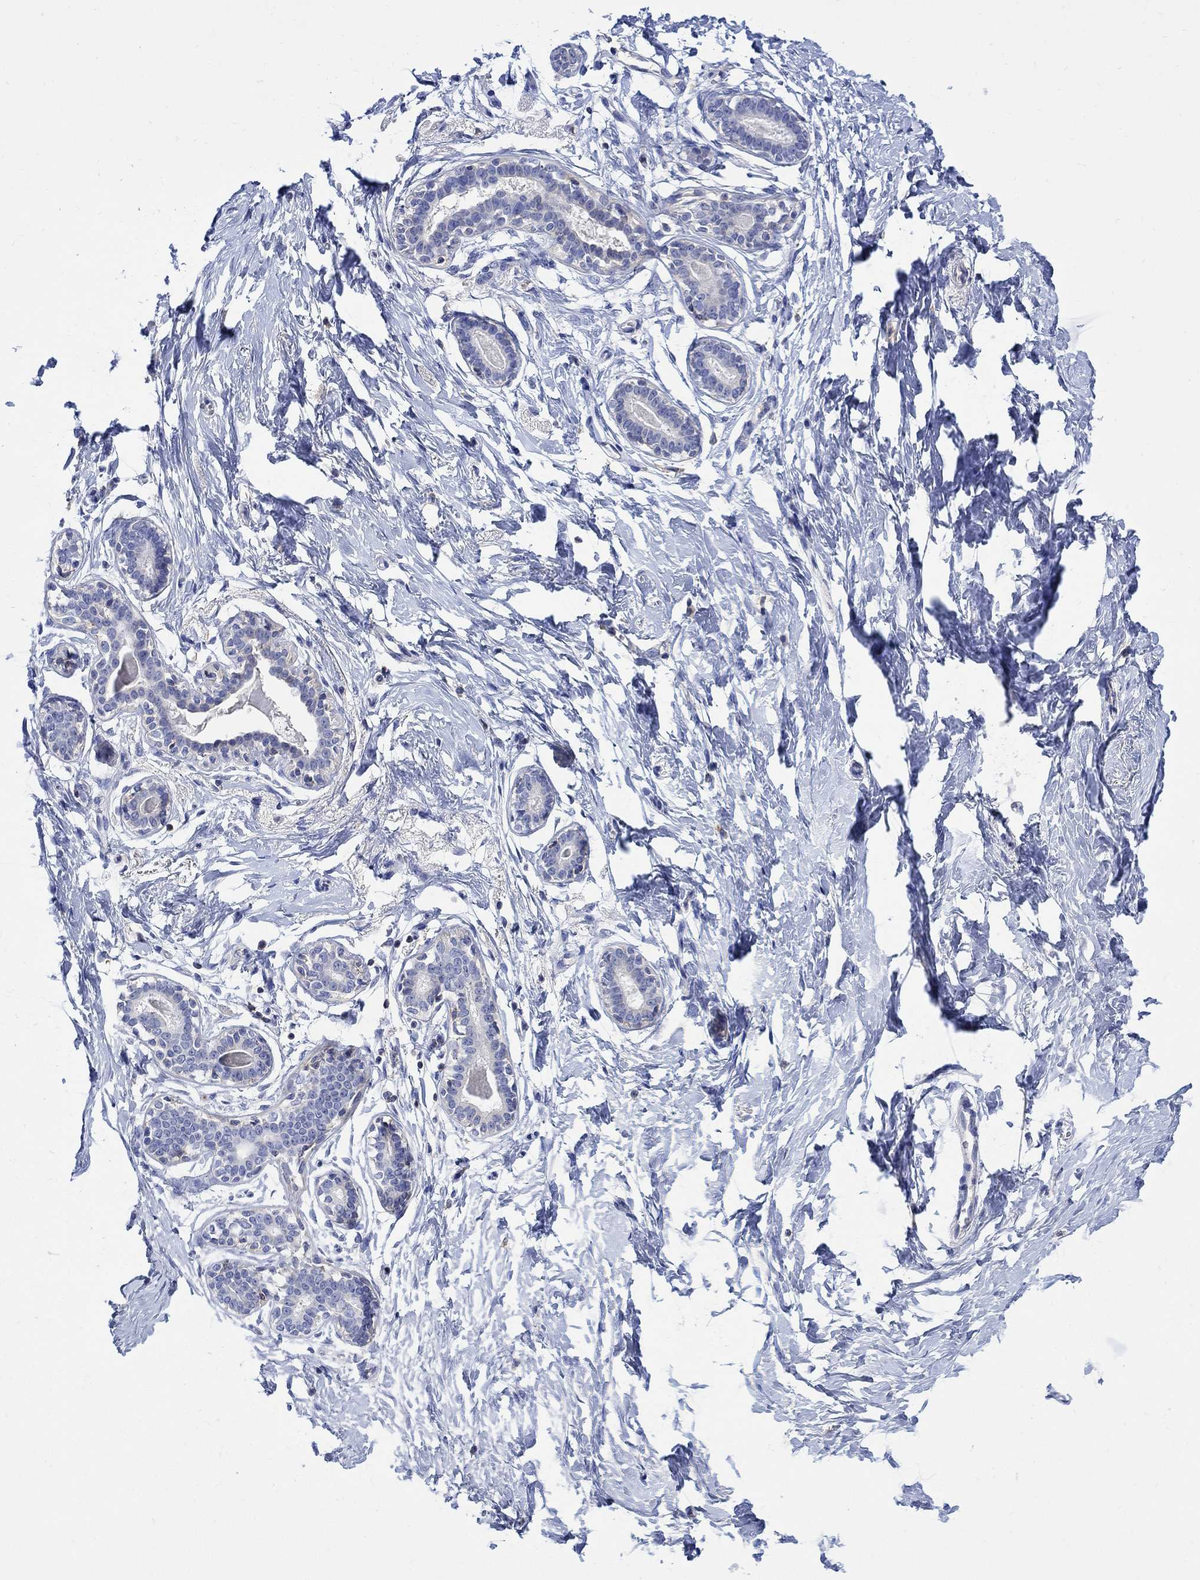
{"staining": {"intensity": "negative", "quantity": "none", "location": "none"}, "tissue": "breast", "cell_type": "Glandular cells", "image_type": "normal", "snomed": [{"axis": "morphology", "description": "Normal tissue, NOS"}, {"axis": "morphology", "description": "Lobular carcinoma, in situ"}, {"axis": "topography", "description": "Breast"}], "caption": "The immunohistochemistry (IHC) histopathology image has no significant staining in glandular cells of breast.", "gene": "GCM1", "patient": {"sex": "female", "age": 35}}